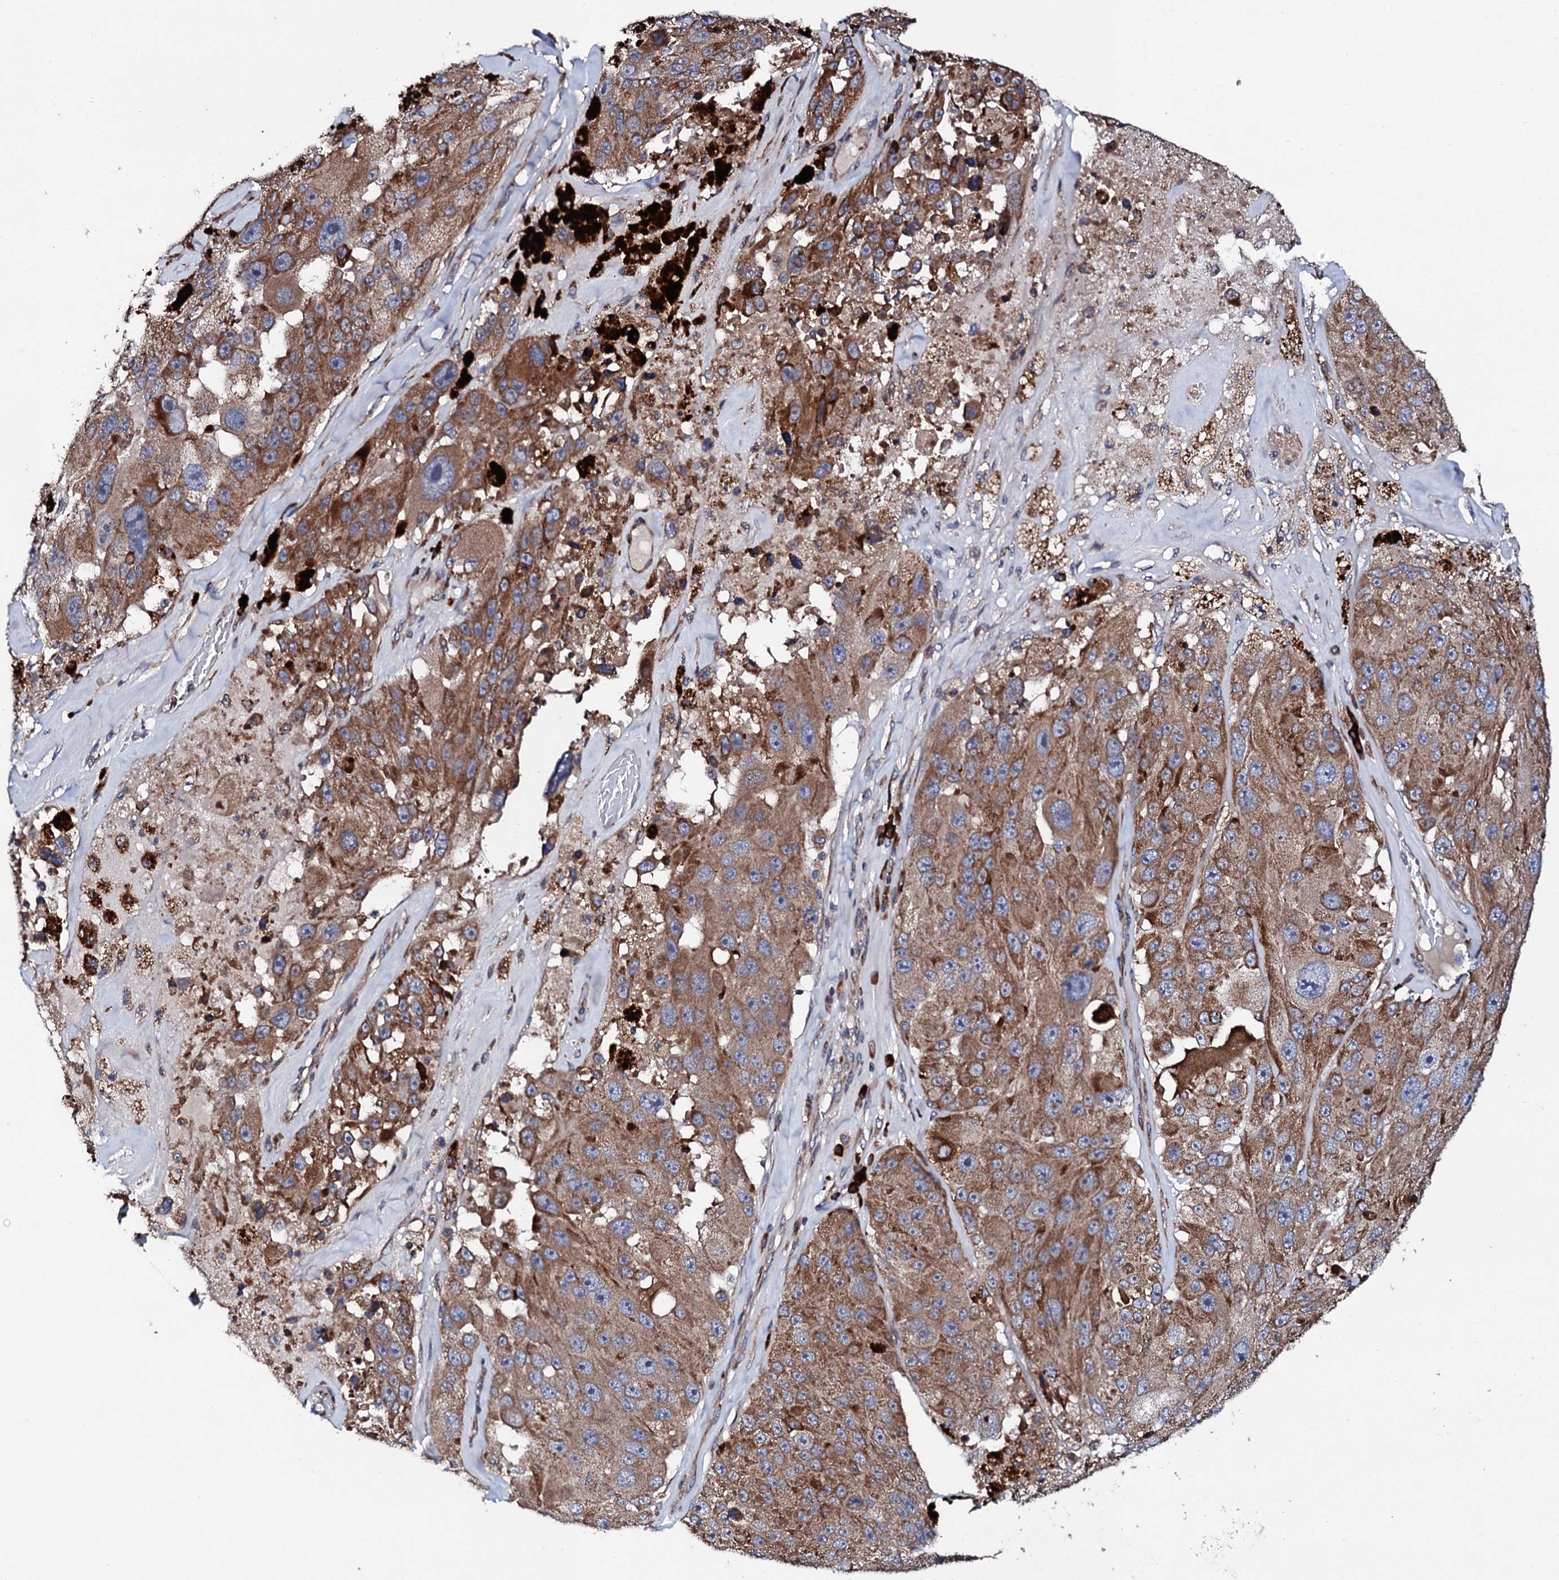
{"staining": {"intensity": "moderate", "quantity": ">75%", "location": "cytoplasmic/membranous"}, "tissue": "melanoma", "cell_type": "Tumor cells", "image_type": "cancer", "snomed": [{"axis": "morphology", "description": "Malignant melanoma, Metastatic site"}, {"axis": "topography", "description": "Lymph node"}], "caption": "IHC (DAB) staining of human melanoma shows moderate cytoplasmic/membranous protein staining in about >75% of tumor cells.", "gene": "LIPT2", "patient": {"sex": "male", "age": 62}}